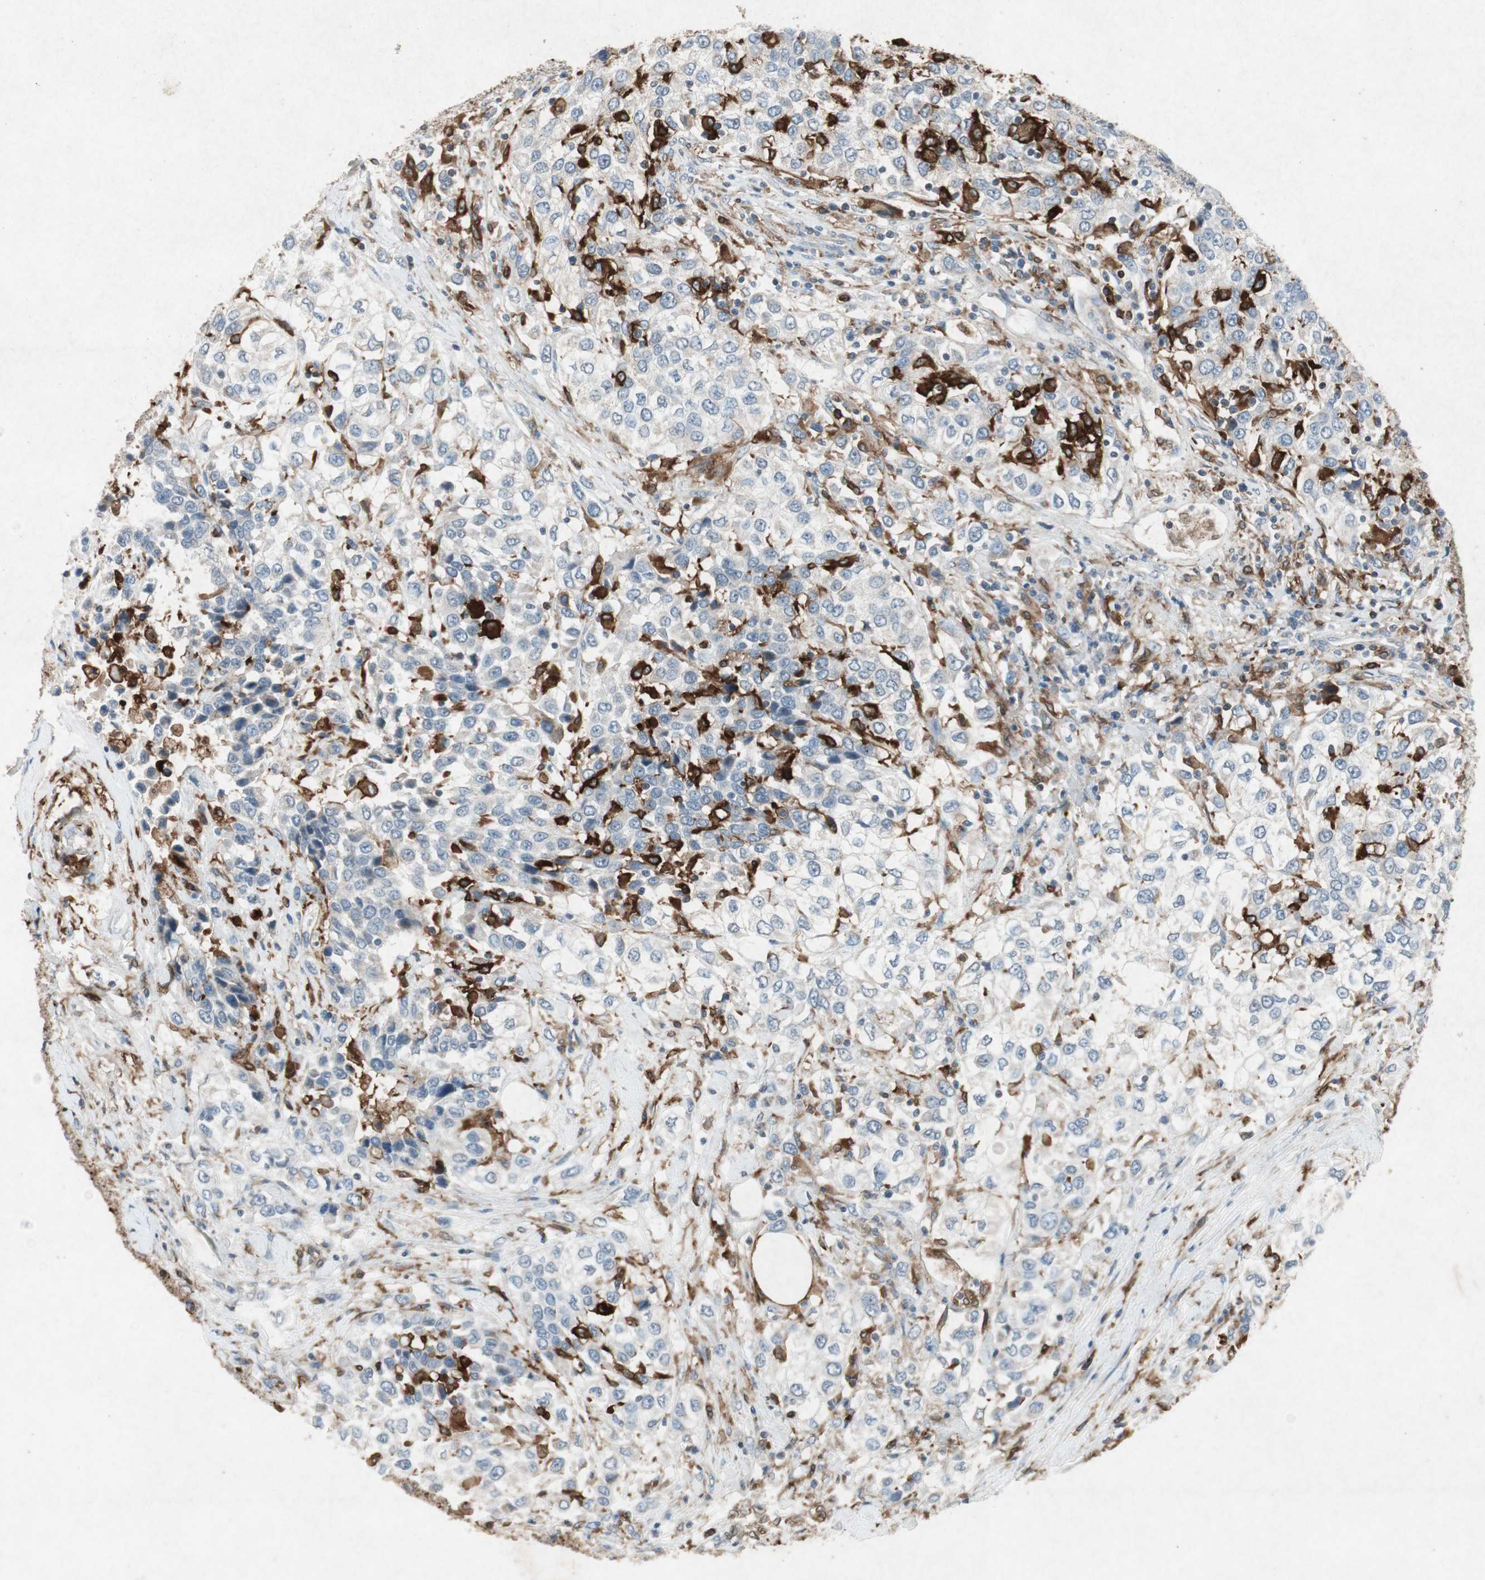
{"staining": {"intensity": "weak", "quantity": "25%-75%", "location": "cytoplasmic/membranous,nuclear"}, "tissue": "urothelial cancer", "cell_type": "Tumor cells", "image_type": "cancer", "snomed": [{"axis": "morphology", "description": "Urothelial carcinoma, High grade"}, {"axis": "topography", "description": "Urinary bladder"}], "caption": "Urothelial carcinoma (high-grade) stained for a protein (brown) displays weak cytoplasmic/membranous and nuclear positive staining in approximately 25%-75% of tumor cells.", "gene": "TYROBP", "patient": {"sex": "female", "age": 80}}